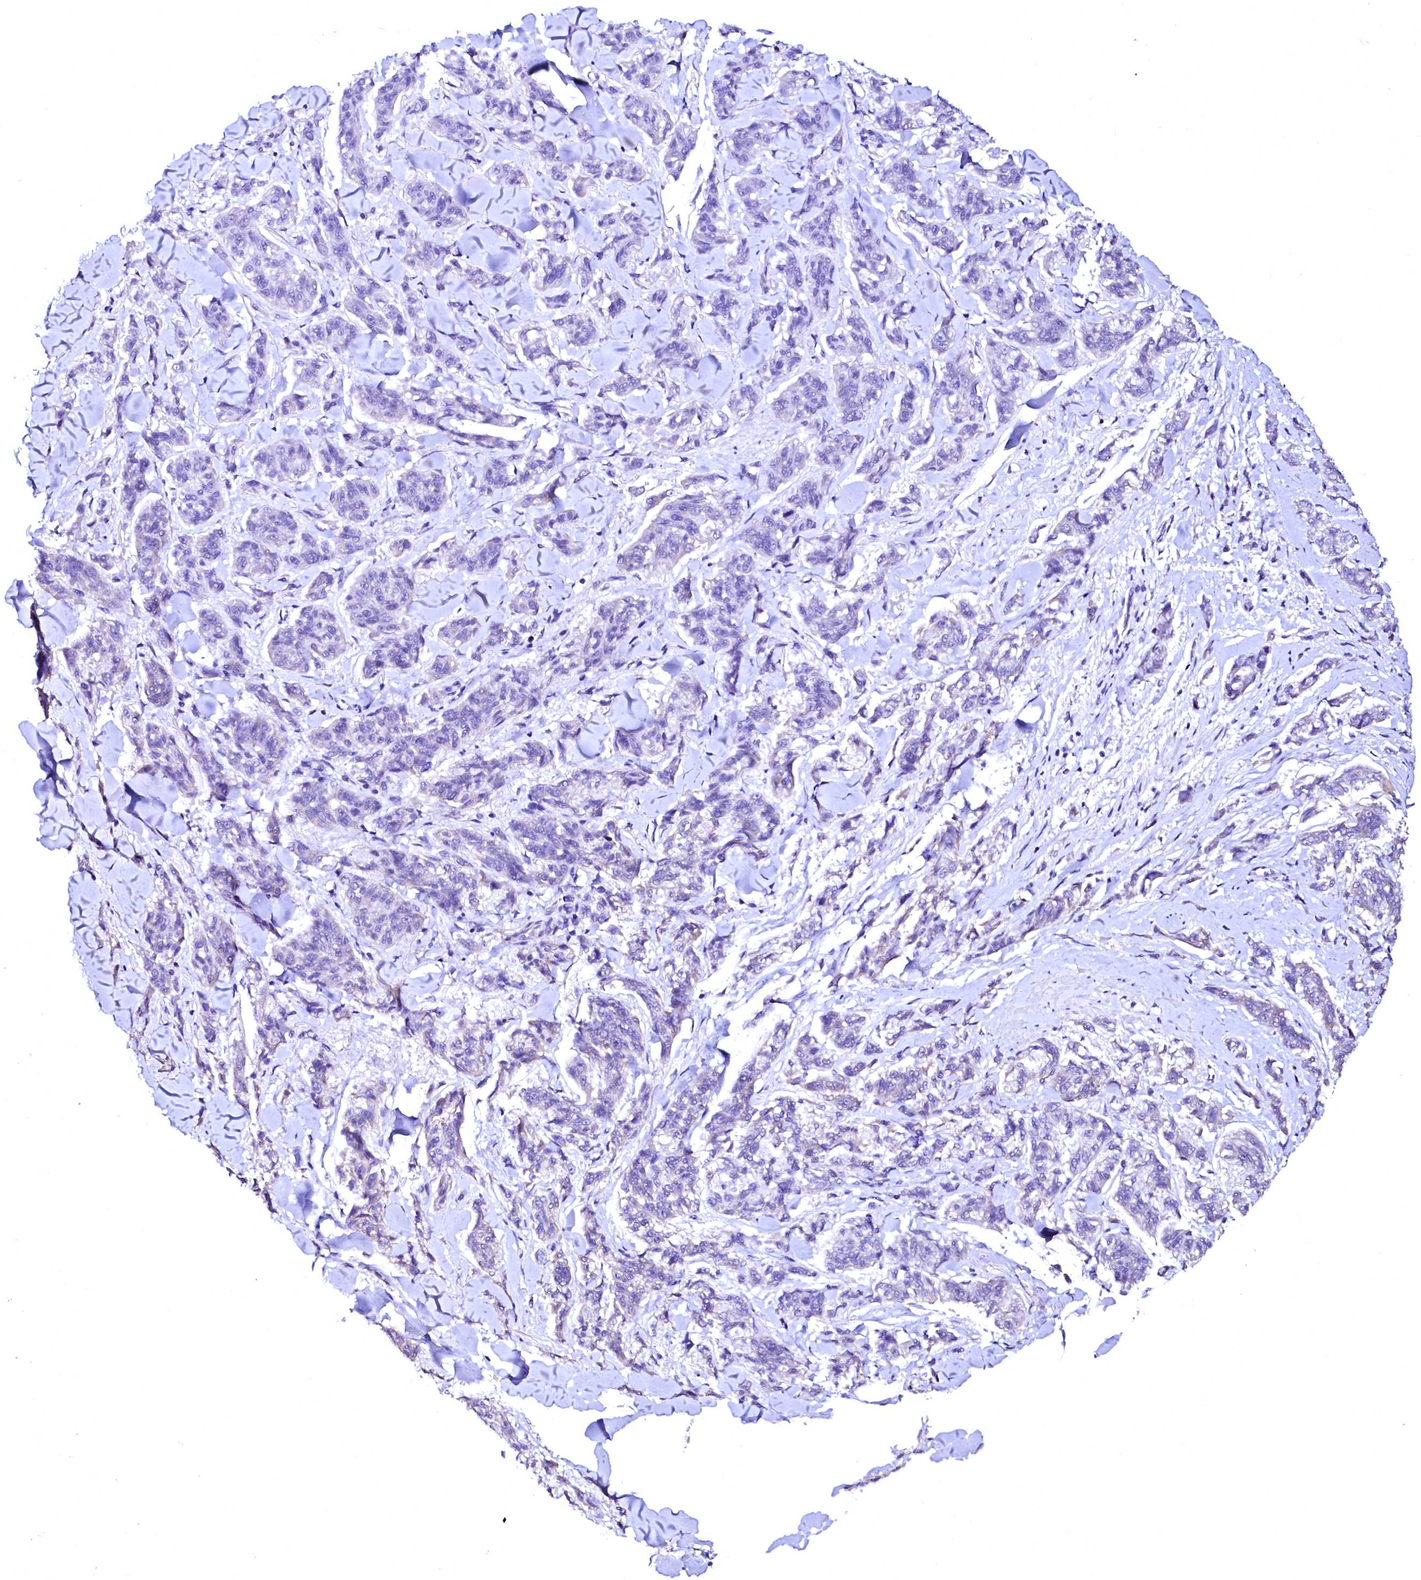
{"staining": {"intensity": "negative", "quantity": "none", "location": "none"}, "tissue": "melanoma", "cell_type": "Tumor cells", "image_type": "cancer", "snomed": [{"axis": "morphology", "description": "Malignant melanoma, NOS"}, {"axis": "topography", "description": "Skin"}], "caption": "Tumor cells are negative for brown protein staining in melanoma.", "gene": "NALF1", "patient": {"sex": "male", "age": 53}}